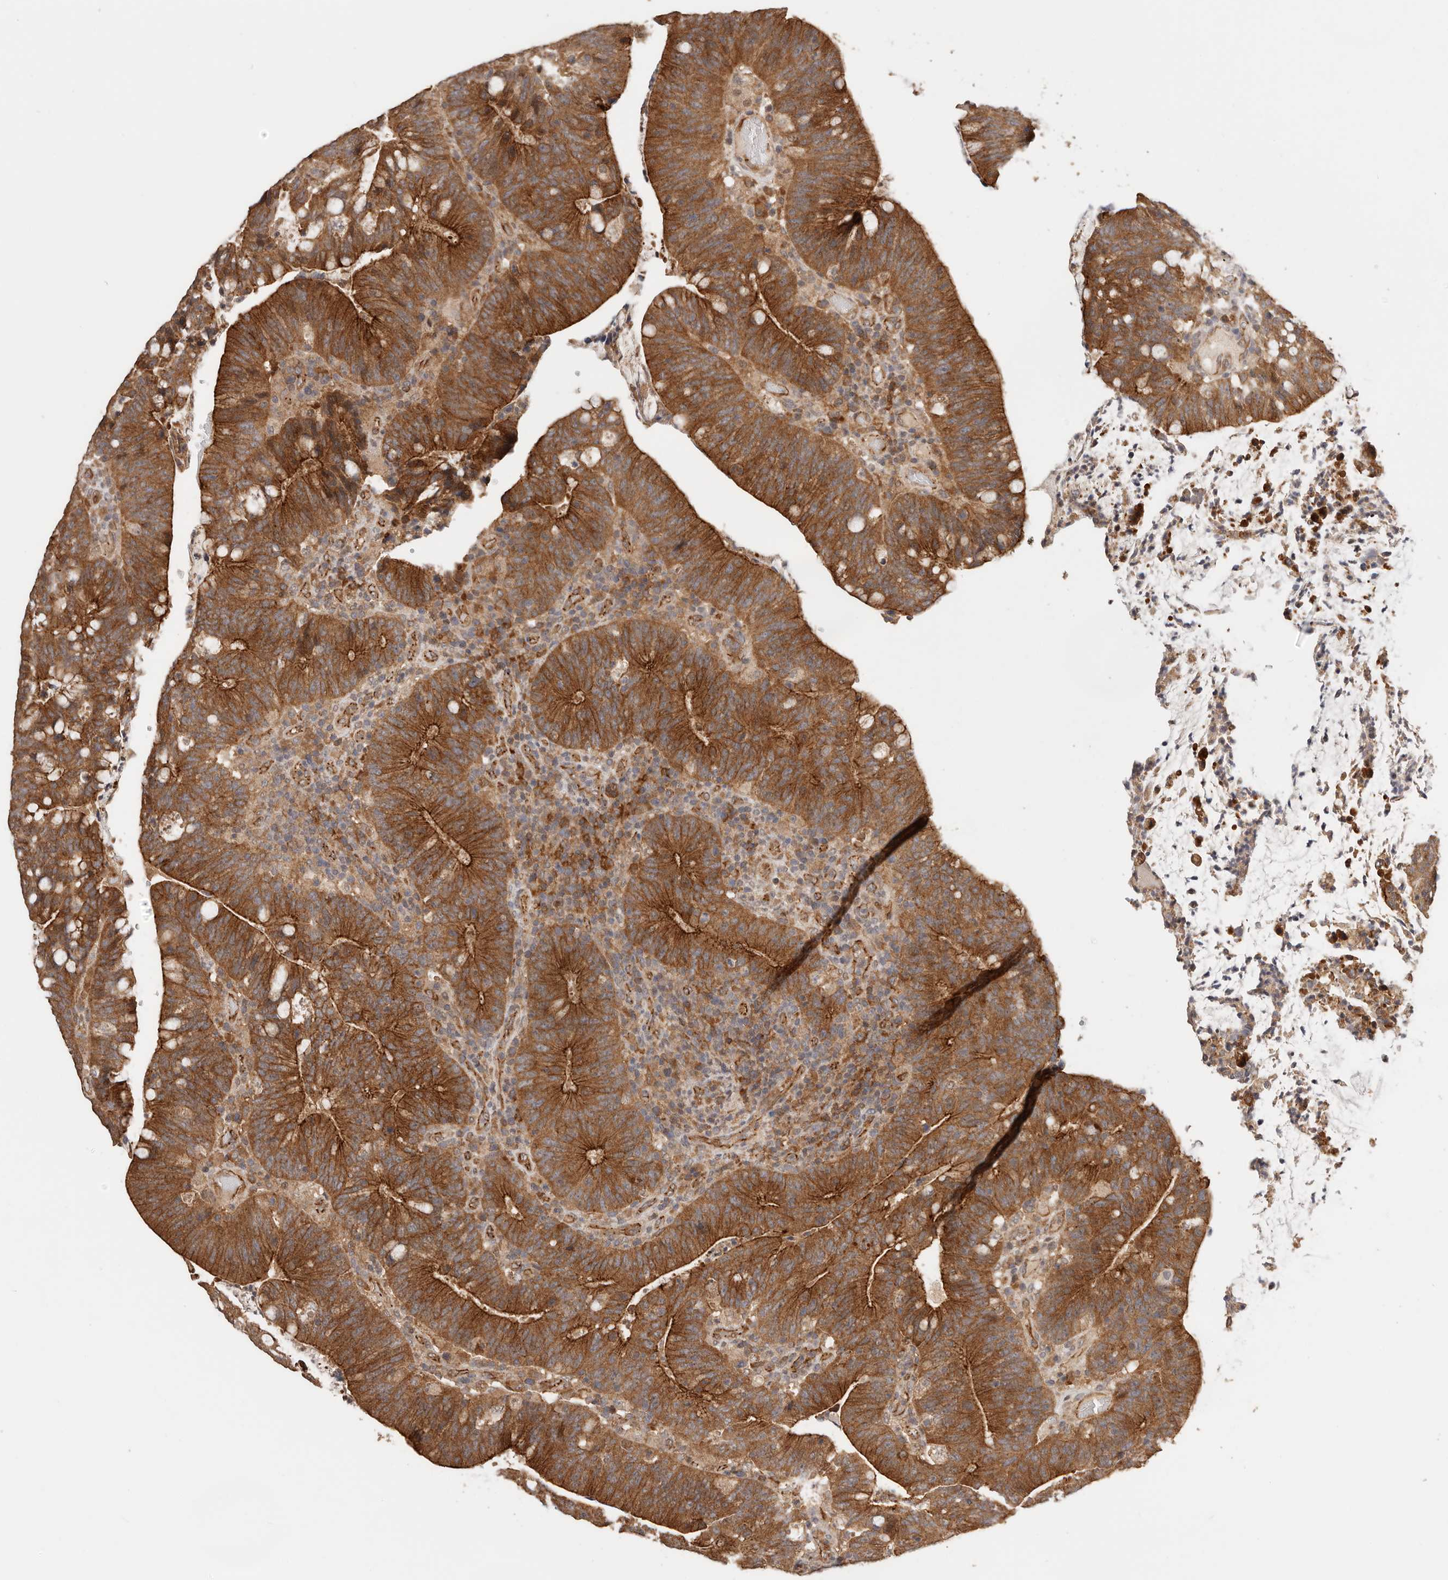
{"staining": {"intensity": "strong", "quantity": ">75%", "location": "cytoplasmic/membranous"}, "tissue": "colorectal cancer", "cell_type": "Tumor cells", "image_type": "cancer", "snomed": [{"axis": "morphology", "description": "Adenocarcinoma, NOS"}, {"axis": "topography", "description": "Colon"}], "caption": "Brown immunohistochemical staining in colorectal cancer (adenocarcinoma) shows strong cytoplasmic/membranous expression in approximately >75% of tumor cells.", "gene": "AFDN", "patient": {"sex": "female", "age": 66}}